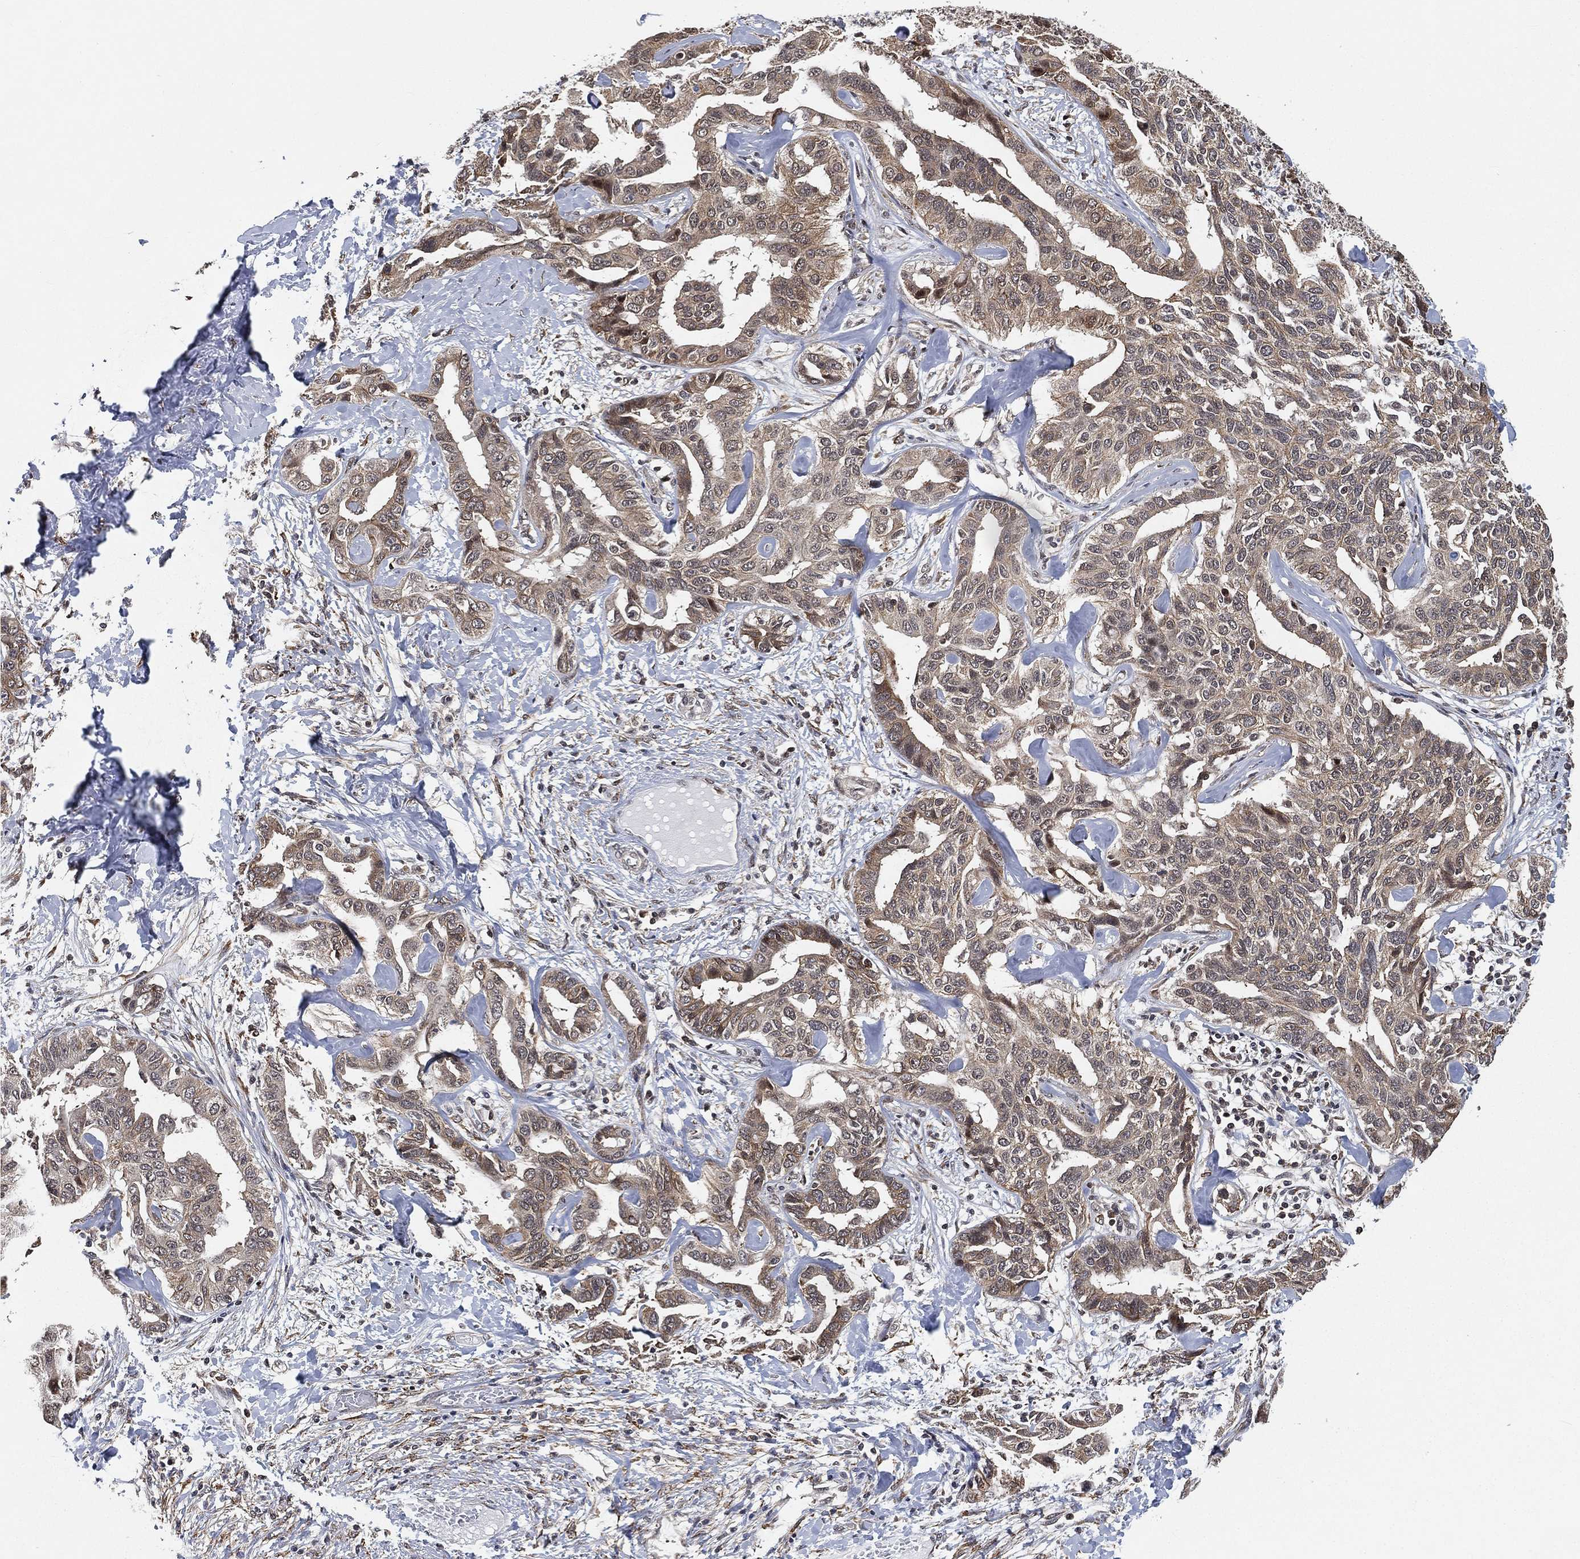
{"staining": {"intensity": "weak", "quantity": ">75%", "location": "cytoplasmic/membranous"}, "tissue": "liver cancer", "cell_type": "Tumor cells", "image_type": "cancer", "snomed": [{"axis": "morphology", "description": "Cholangiocarcinoma"}, {"axis": "topography", "description": "Liver"}], "caption": "Liver cancer tissue shows weak cytoplasmic/membranous positivity in approximately >75% of tumor cells, visualized by immunohistochemistry. The staining is performed using DAB brown chromogen to label protein expression. The nuclei are counter-stained blue using hematoxylin.", "gene": "RSRC2", "patient": {"sex": "male", "age": 59}}